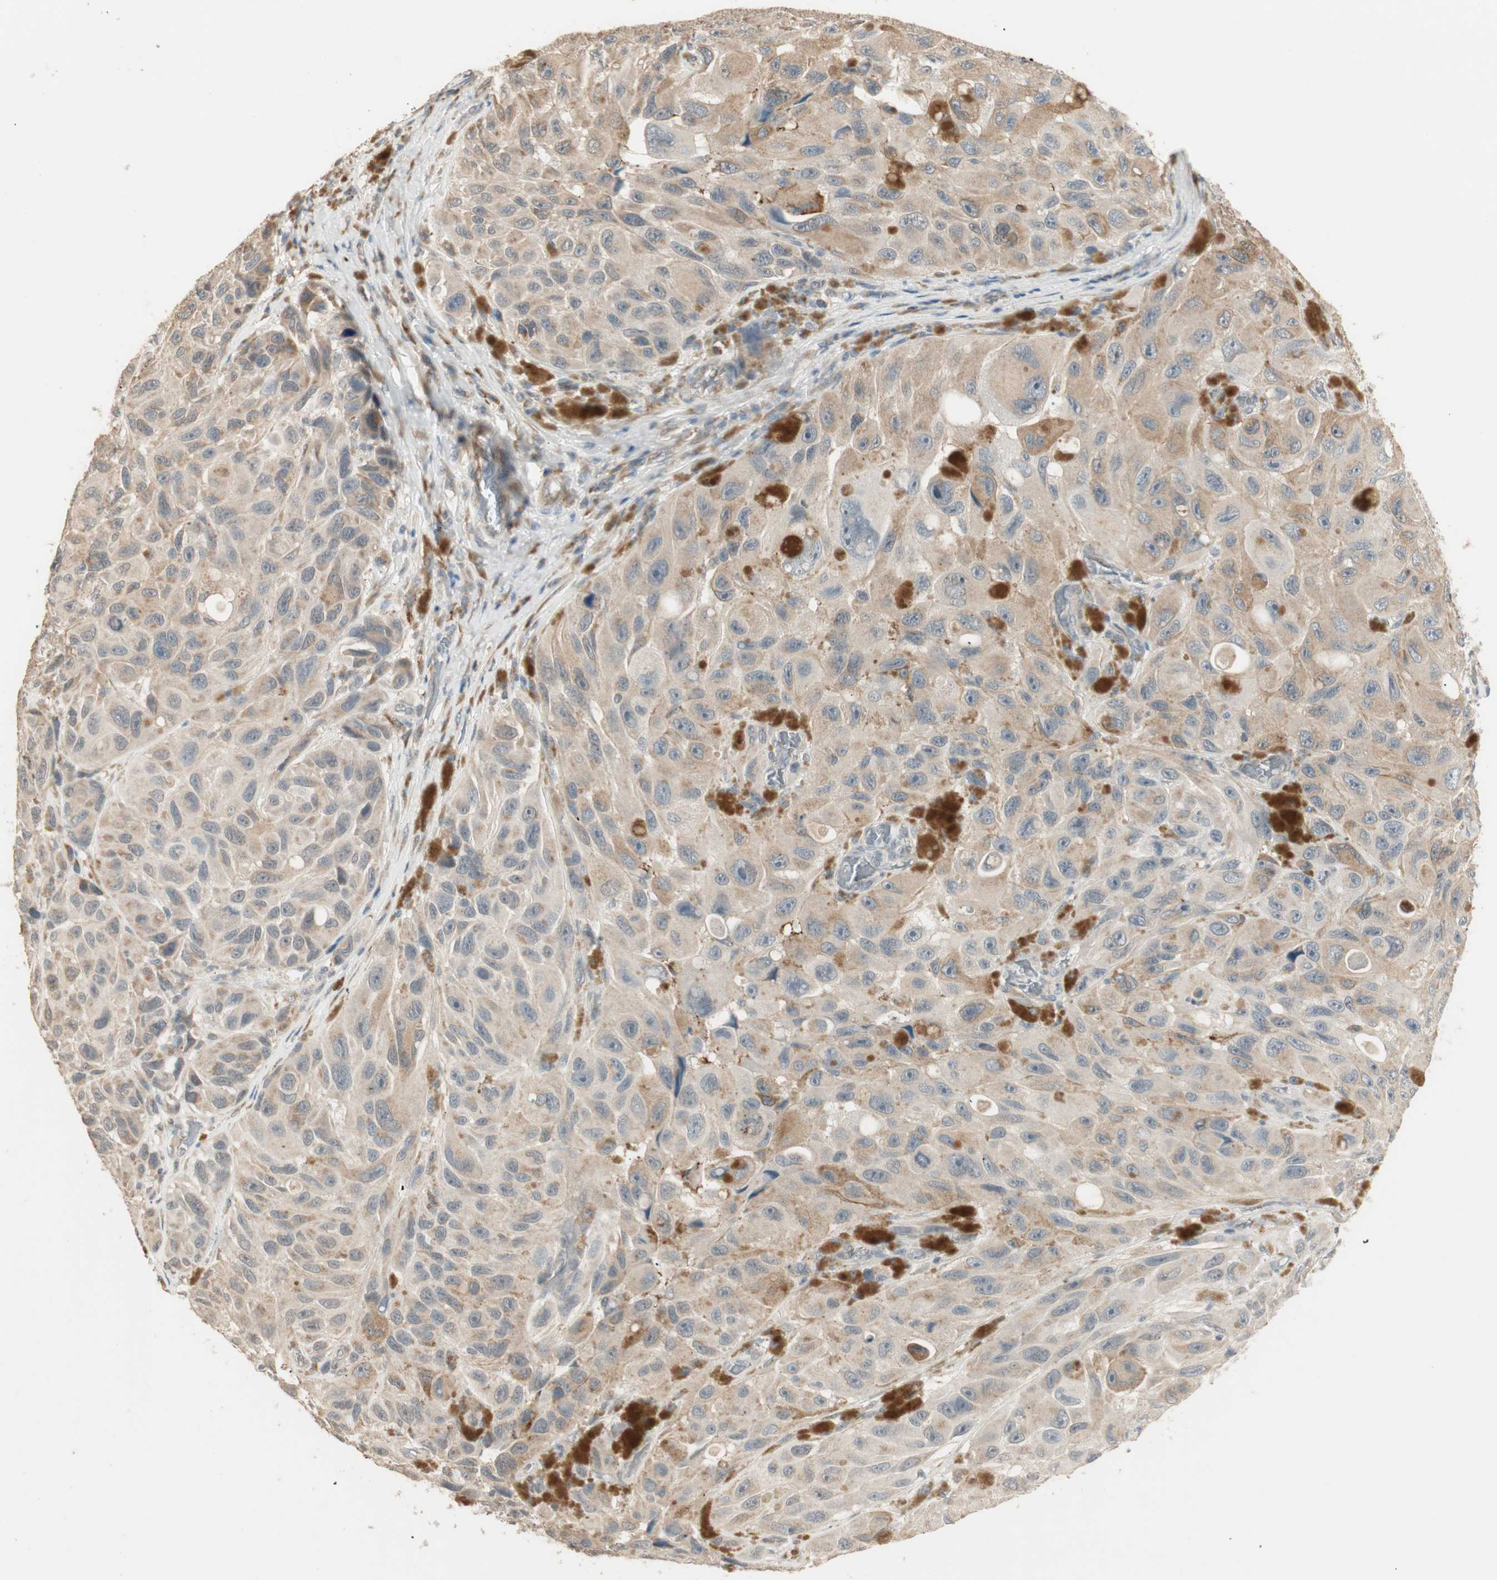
{"staining": {"intensity": "weak", "quantity": ">75%", "location": "cytoplasmic/membranous"}, "tissue": "melanoma", "cell_type": "Tumor cells", "image_type": "cancer", "snomed": [{"axis": "morphology", "description": "Malignant melanoma, NOS"}, {"axis": "topography", "description": "Skin"}], "caption": "Malignant melanoma was stained to show a protein in brown. There is low levels of weak cytoplasmic/membranous expression in about >75% of tumor cells.", "gene": "TASOR", "patient": {"sex": "female", "age": 73}}